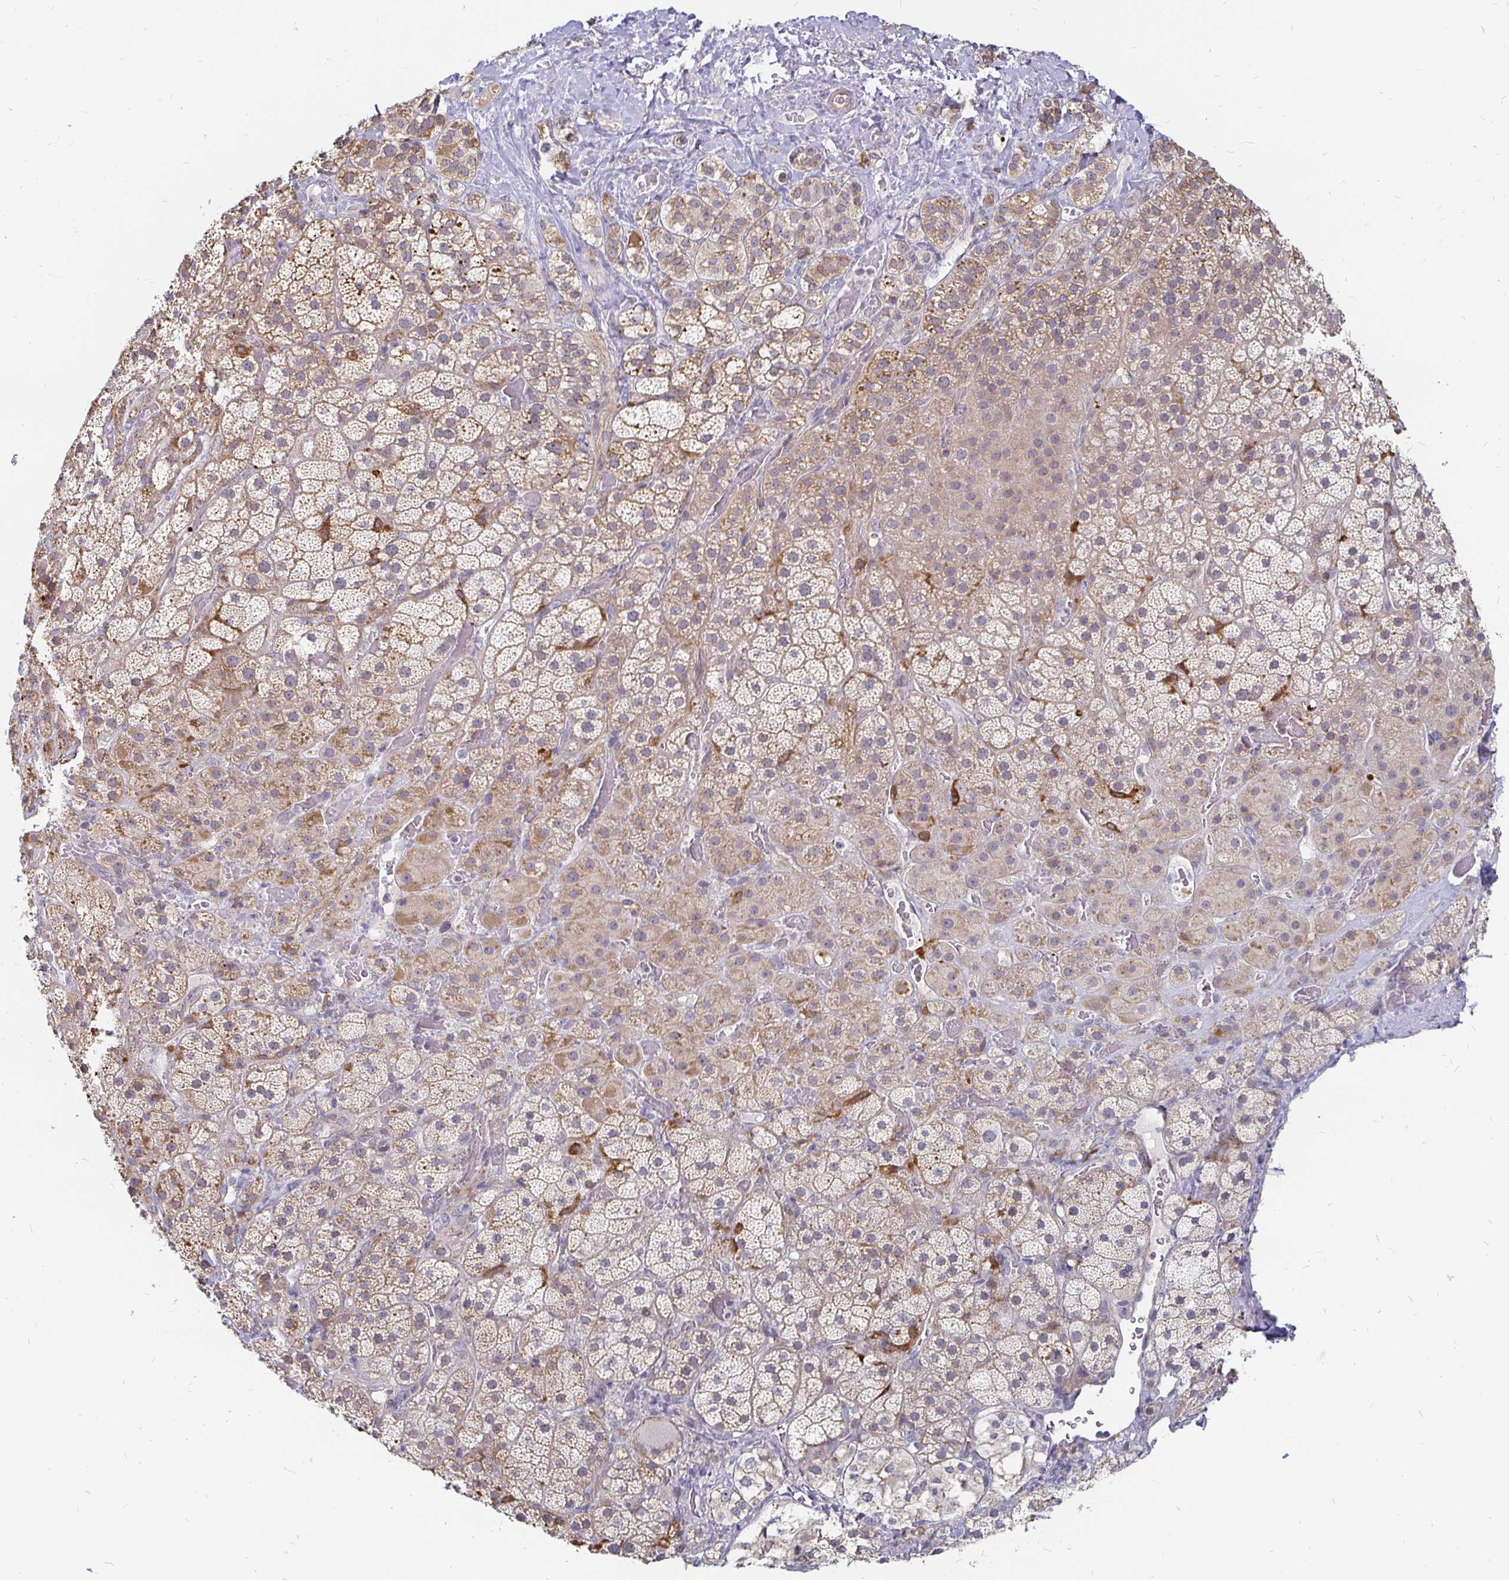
{"staining": {"intensity": "weak", "quantity": ">75%", "location": "cytoplasmic/membranous"}, "tissue": "adrenal gland", "cell_type": "Glandular cells", "image_type": "normal", "snomed": [{"axis": "morphology", "description": "Normal tissue, NOS"}, {"axis": "topography", "description": "Adrenal gland"}], "caption": "Immunohistochemical staining of normal human adrenal gland demonstrates low levels of weak cytoplasmic/membranous positivity in about >75% of glandular cells.", "gene": "CCDC85A", "patient": {"sex": "male", "age": 57}}